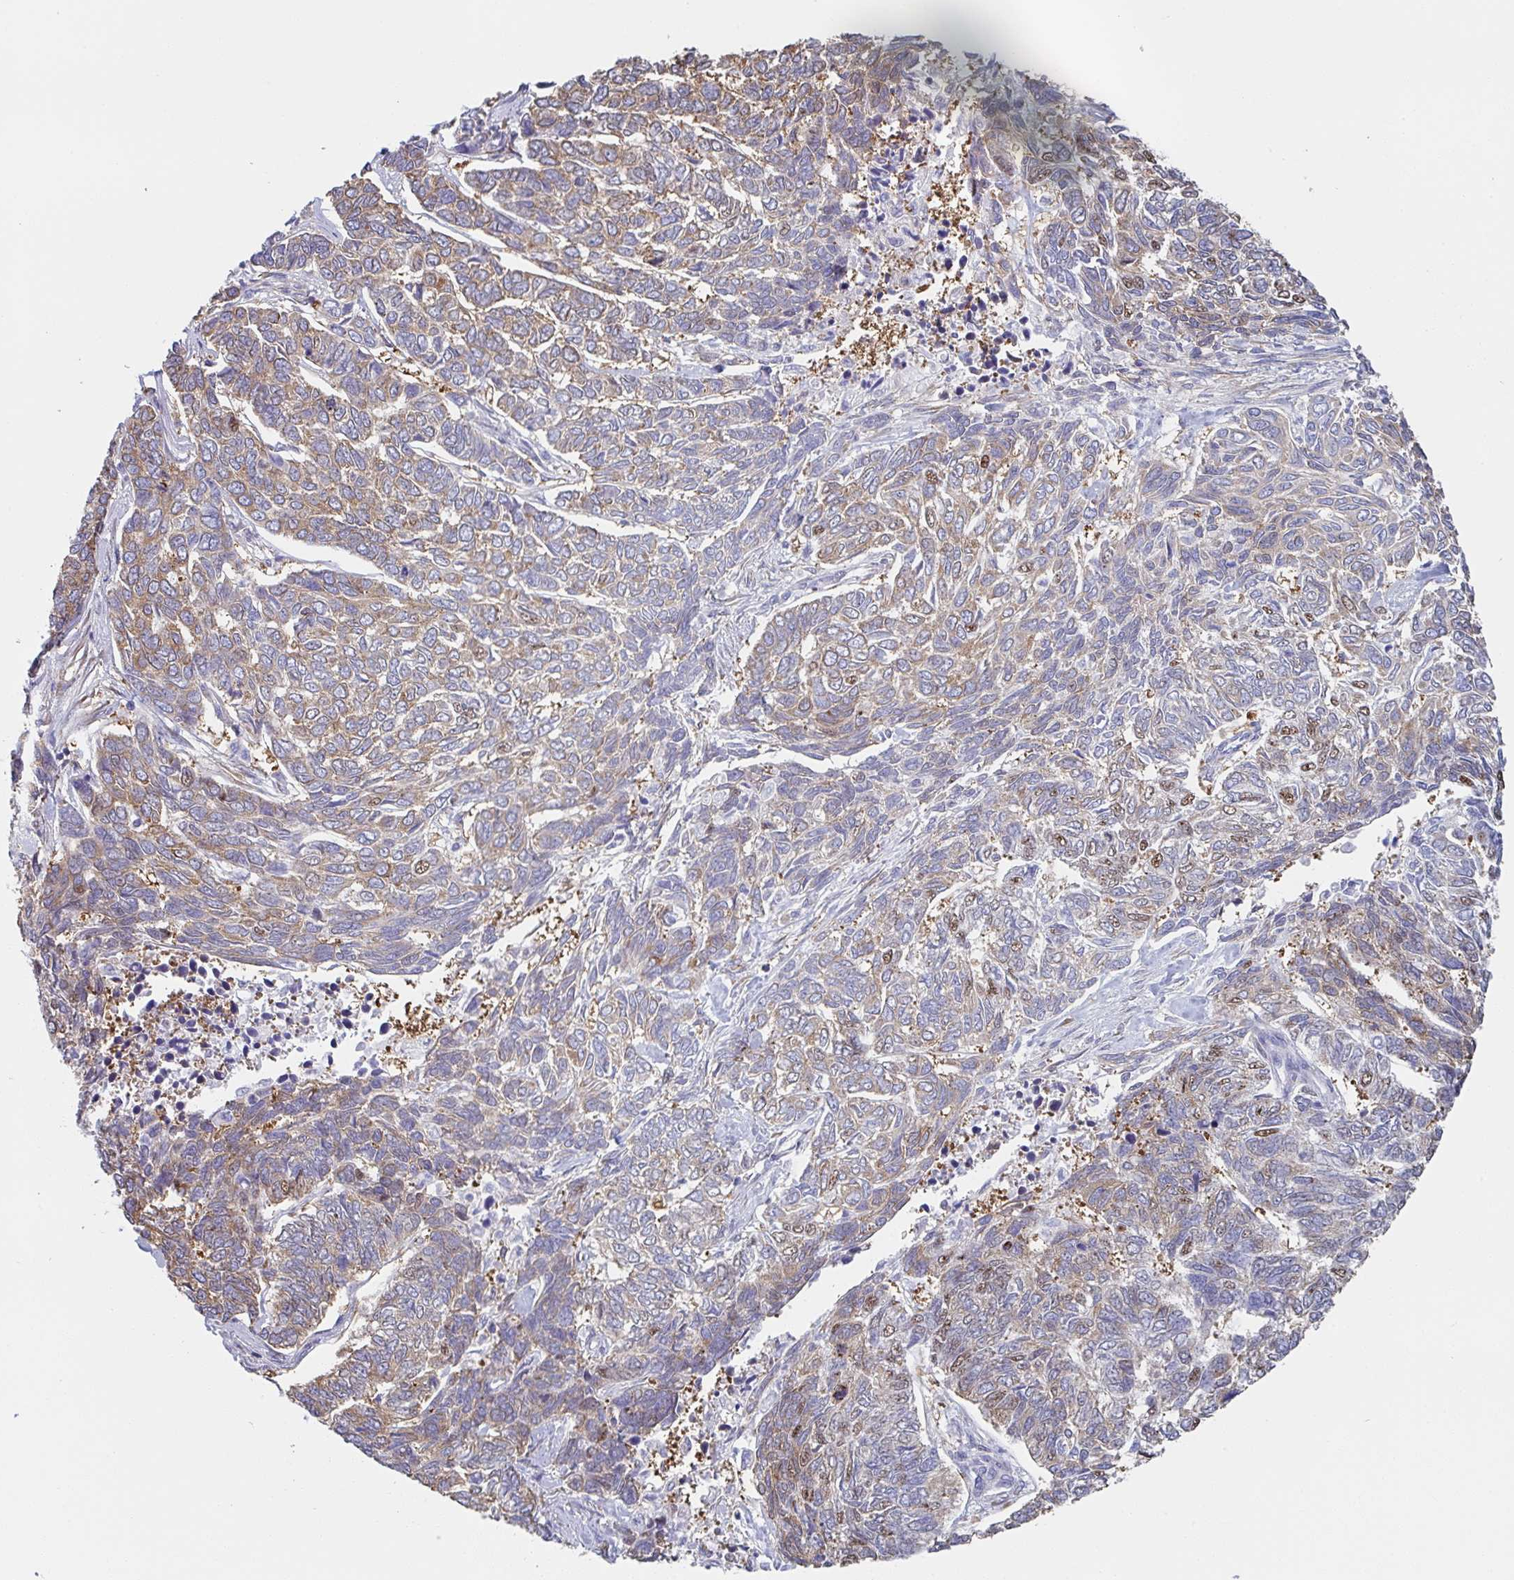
{"staining": {"intensity": "moderate", "quantity": "25%-75%", "location": "cytoplasmic/membranous"}, "tissue": "skin cancer", "cell_type": "Tumor cells", "image_type": "cancer", "snomed": [{"axis": "morphology", "description": "Basal cell carcinoma"}, {"axis": "topography", "description": "Skin"}], "caption": "Tumor cells reveal medium levels of moderate cytoplasmic/membranous staining in approximately 25%-75% of cells in skin cancer (basal cell carcinoma). Using DAB (3,3'-diaminobenzidine) (brown) and hematoxylin (blue) stains, captured at high magnification using brightfield microscopy.", "gene": "AMPD2", "patient": {"sex": "female", "age": 65}}